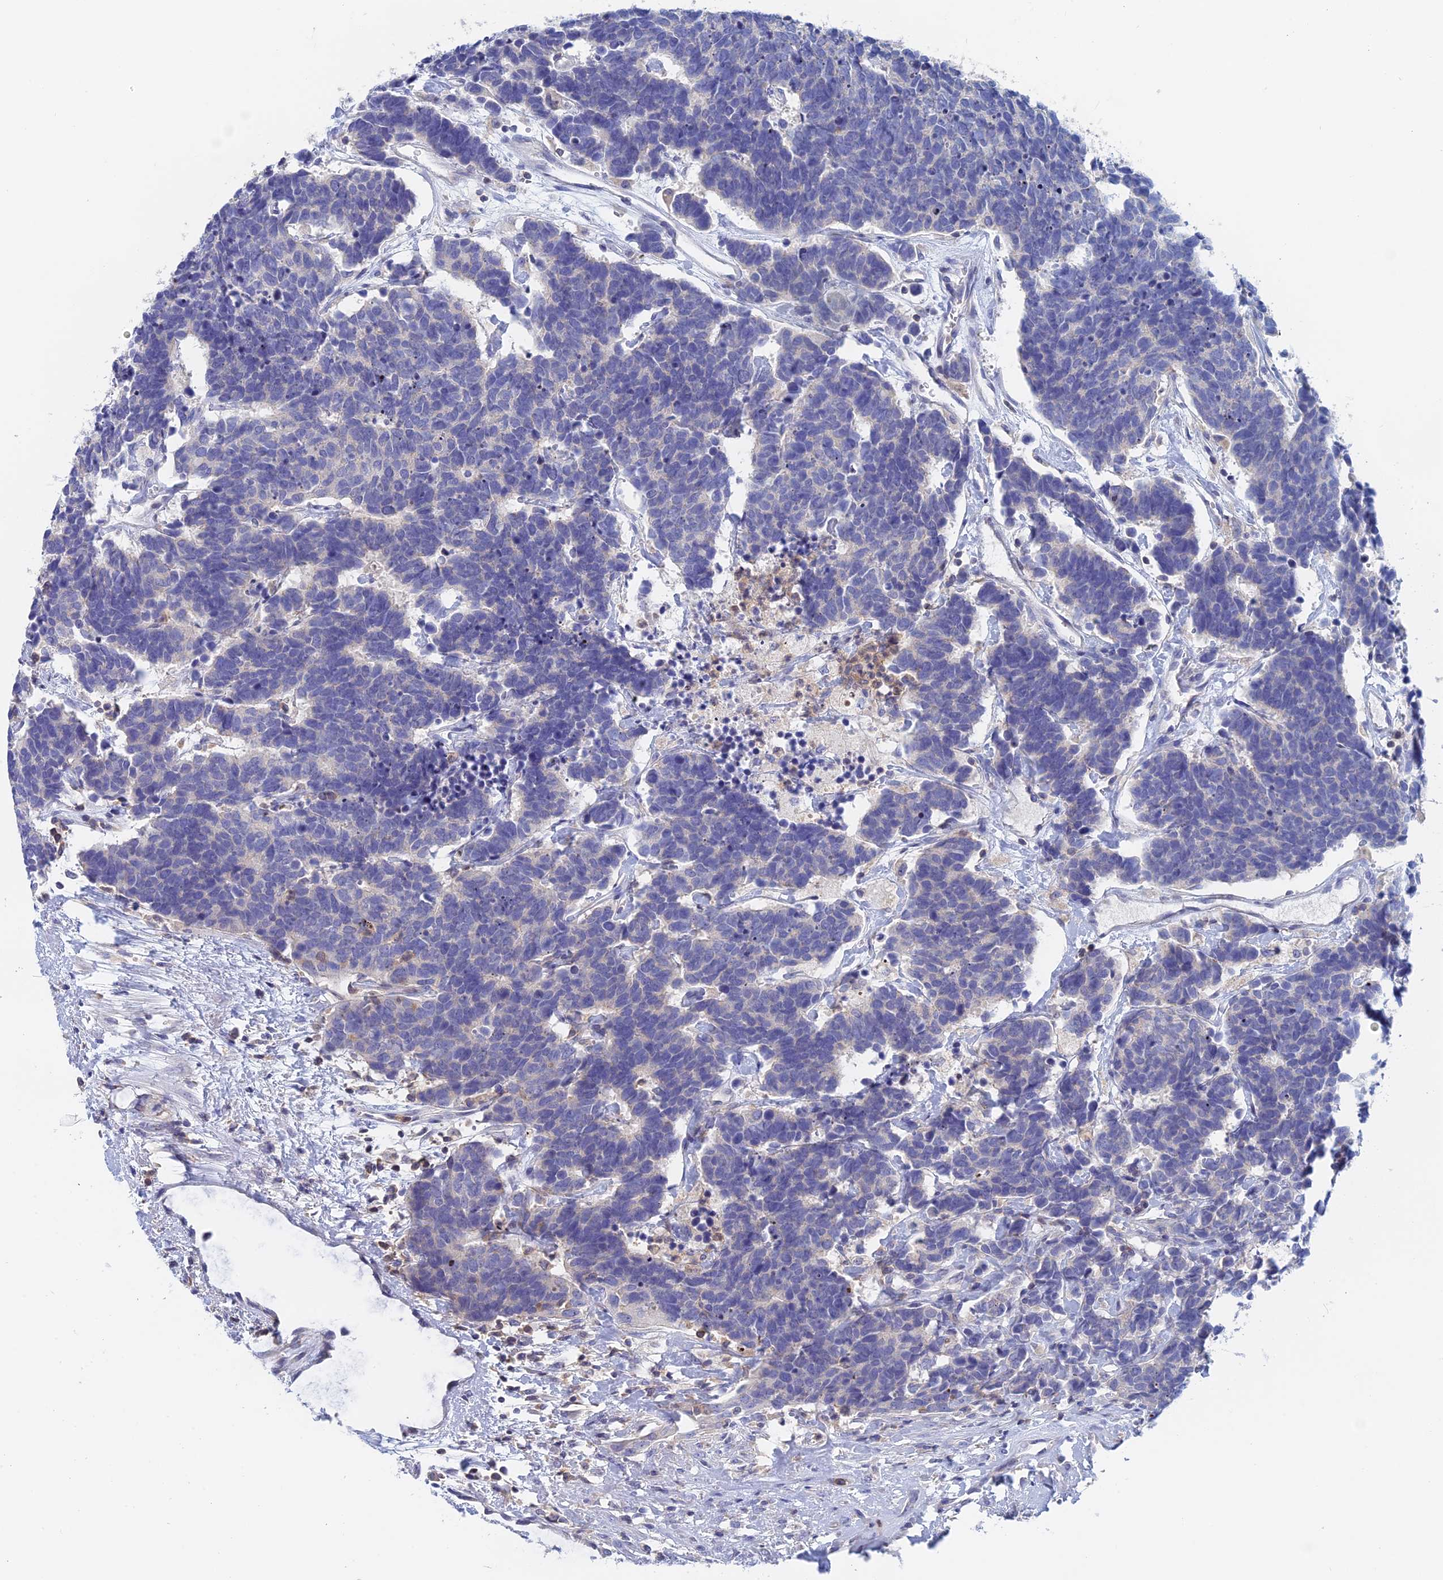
{"staining": {"intensity": "negative", "quantity": "none", "location": "none"}, "tissue": "carcinoid", "cell_type": "Tumor cells", "image_type": "cancer", "snomed": [{"axis": "morphology", "description": "Carcinoma, NOS"}, {"axis": "morphology", "description": "Carcinoid, malignant, NOS"}, {"axis": "topography", "description": "Urinary bladder"}], "caption": "Tumor cells are negative for protein expression in human carcinoid. The staining is performed using DAB brown chromogen with nuclei counter-stained in using hematoxylin.", "gene": "ACP7", "patient": {"sex": "male", "age": 57}}